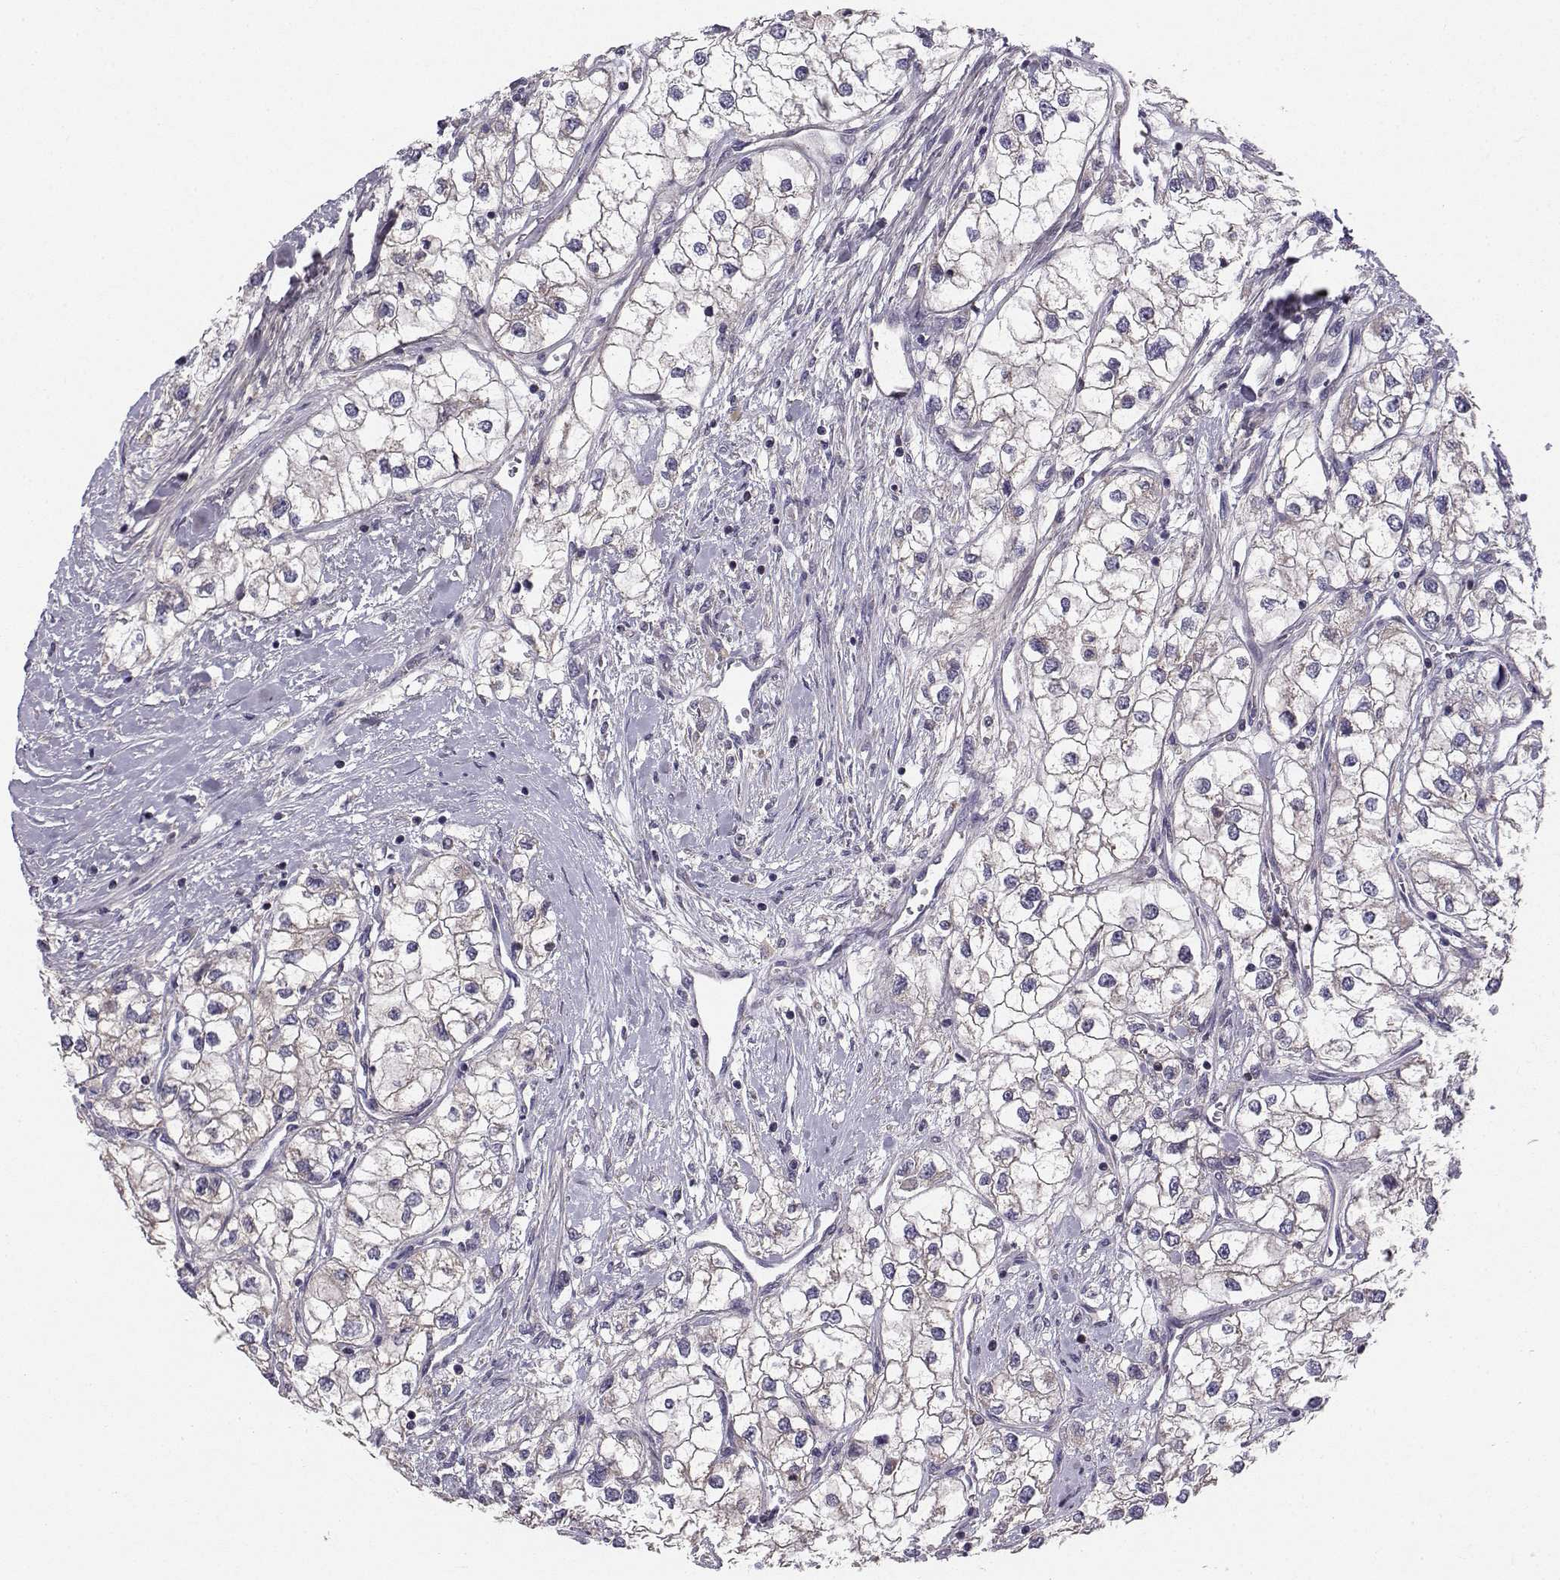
{"staining": {"intensity": "negative", "quantity": "none", "location": "none"}, "tissue": "renal cancer", "cell_type": "Tumor cells", "image_type": "cancer", "snomed": [{"axis": "morphology", "description": "Adenocarcinoma, NOS"}, {"axis": "topography", "description": "Kidney"}], "caption": "A high-resolution image shows immunohistochemistry staining of adenocarcinoma (renal), which demonstrates no significant staining in tumor cells.", "gene": "PEX5L", "patient": {"sex": "male", "age": 59}}